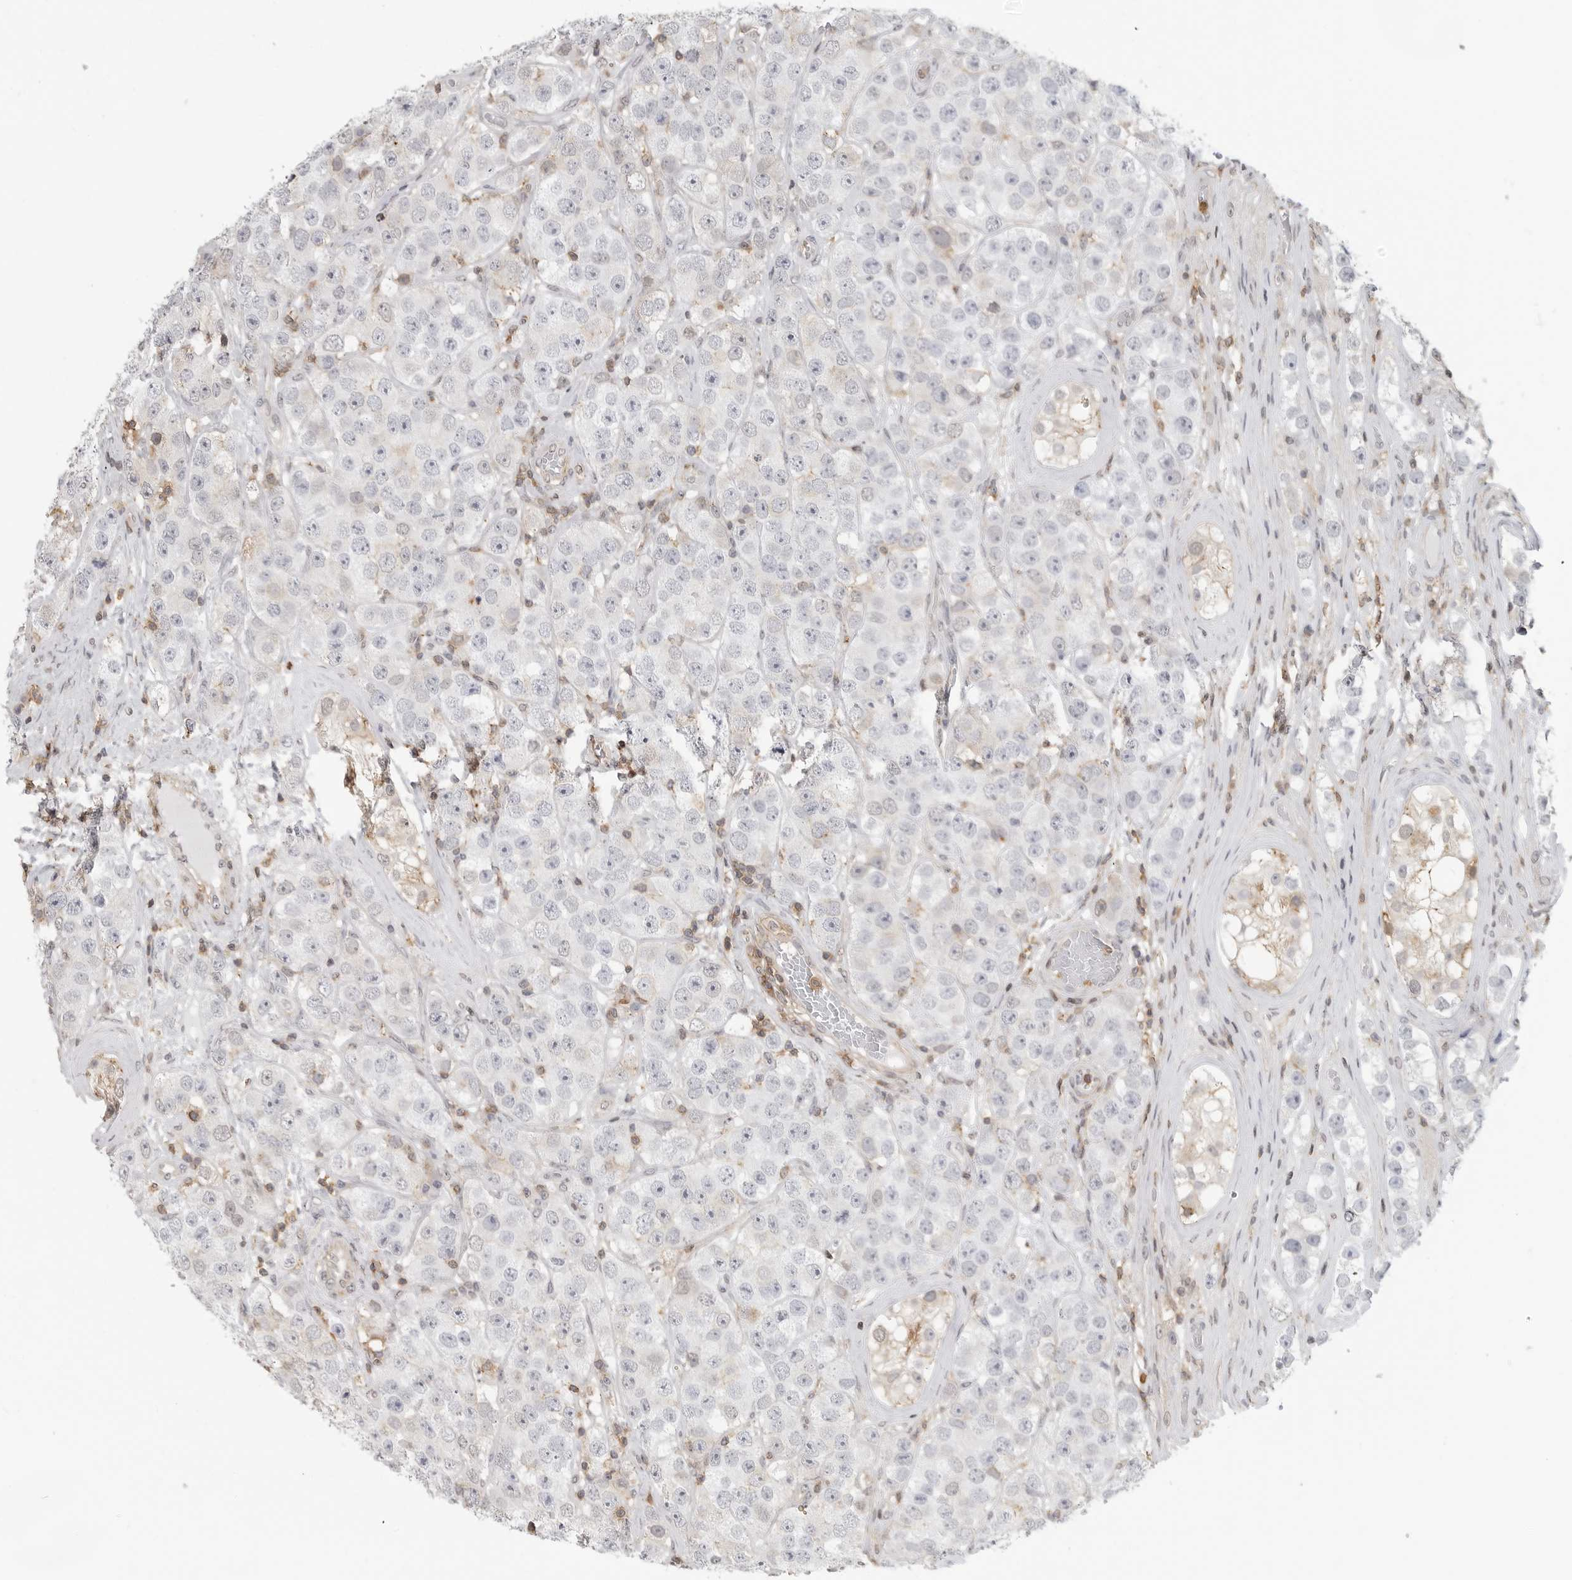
{"staining": {"intensity": "negative", "quantity": "none", "location": "none"}, "tissue": "testis cancer", "cell_type": "Tumor cells", "image_type": "cancer", "snomed": [{"axis": "morphology", "description": "Seminoma, NOS"}, {"axis": "topography", "description": "Testis"}], "caption": "This is a image of IHC staining of testis seminoma, which shows no expression in tumor cells. (DAB immunohistochemistry (IHC) with hematoxylin counter stain).", "gene": "ANXA11", "patient": {"sex": "male", "age": 28}}